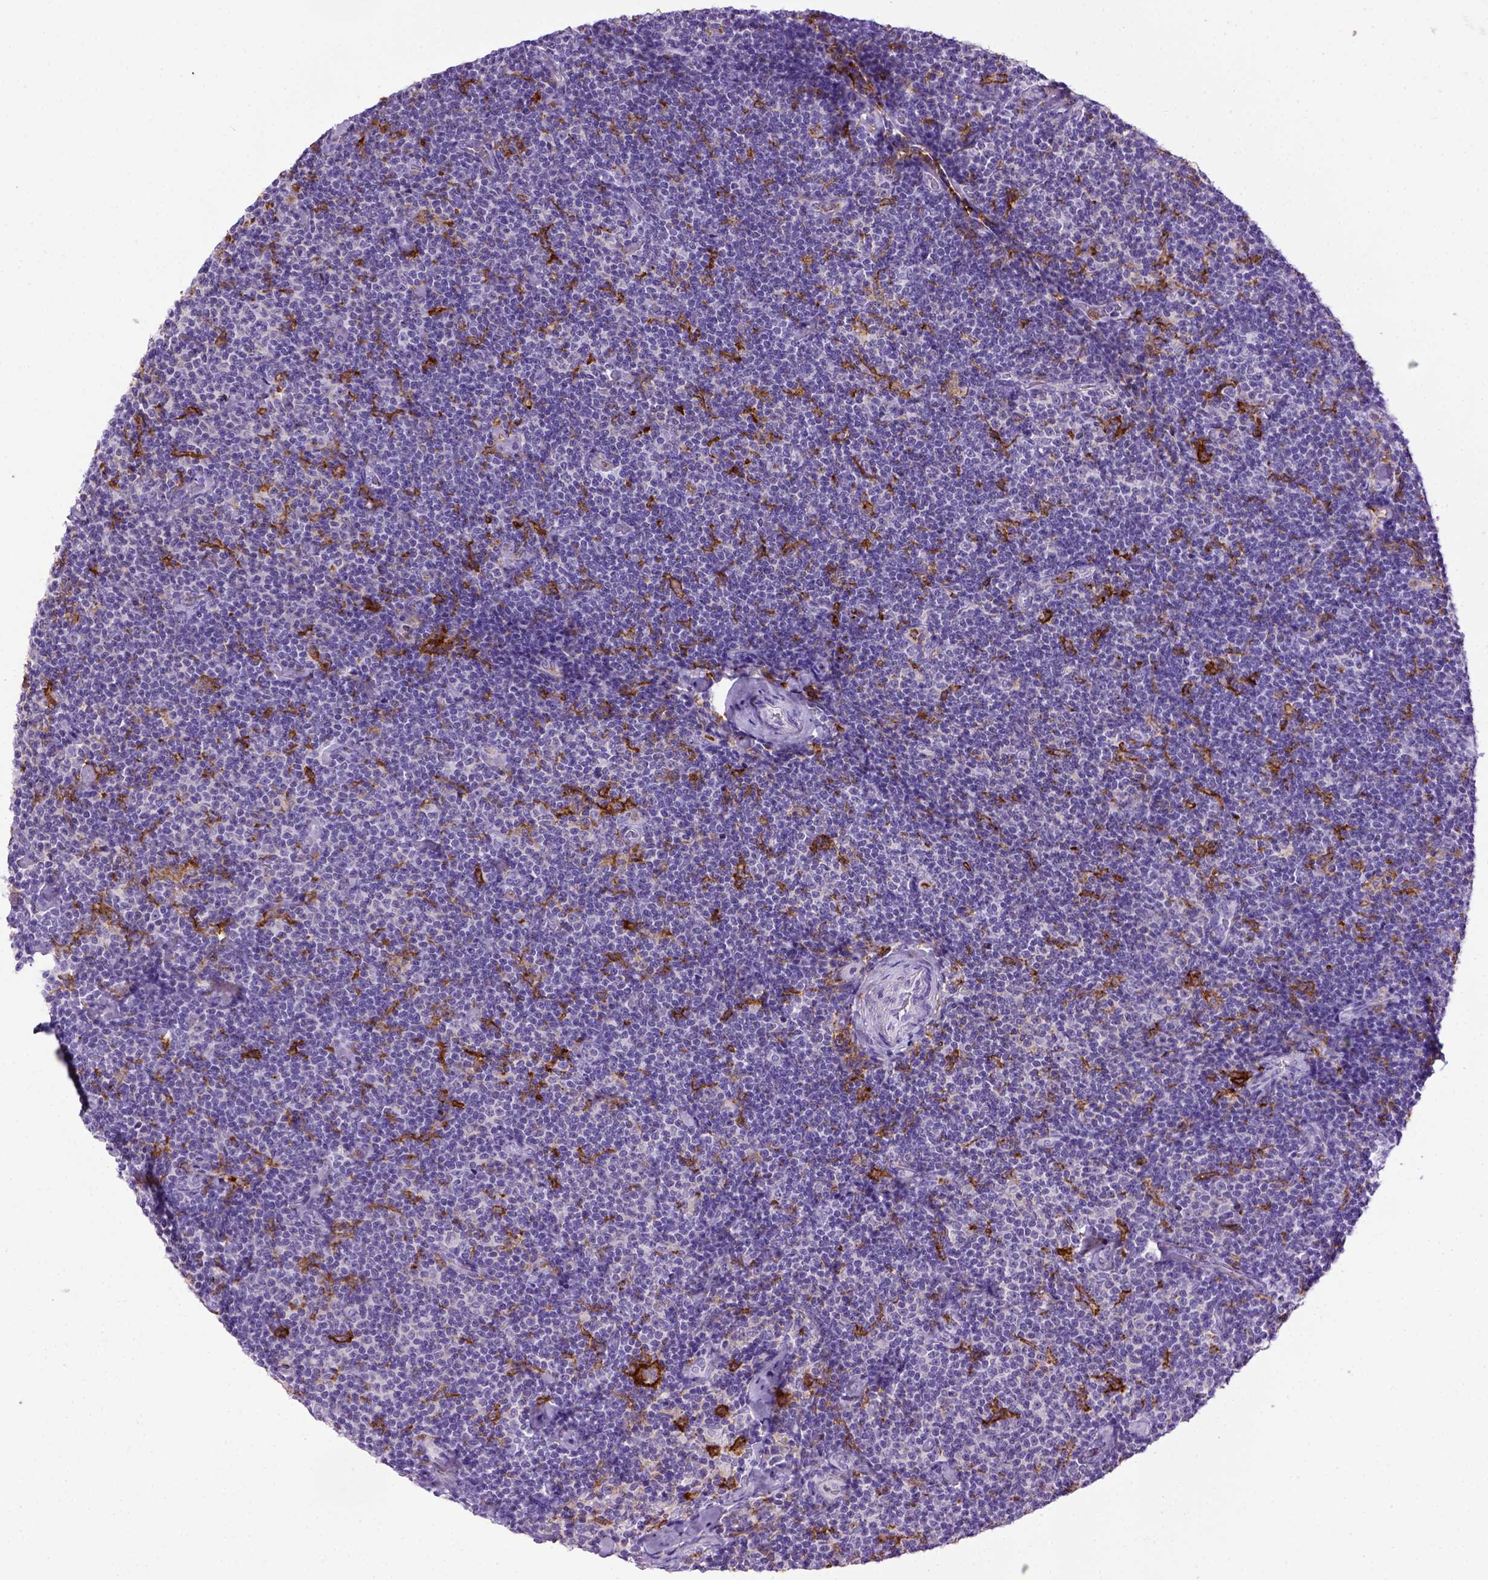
{"staining": {"intensity": "negative", "quantity": "none", "location": "none"}, "tissue": "lymphoma", "cell_type": "Tumor cells", "image_type": "cancer", "snomed": [{"axis": "morphology", "description": "Malignant lymphoma, non-Hodgkin's type, Low grade"}, {"axis": "topography", "description": "Lymph node"}], "caption": "This micrograph is of low-grade malignant lymphoma, non-Hodgkin's type stained with IHC to label a protein in brown with the nuclei are counter-stained blue. There is no positivity in tumor cells. (DAB (3,3'-diaminobenzidine) IHC visualized using brightfield microscopy, high magnification).", "gene": "ITGAX", "patient": {"sex": "male", "age": 81}}